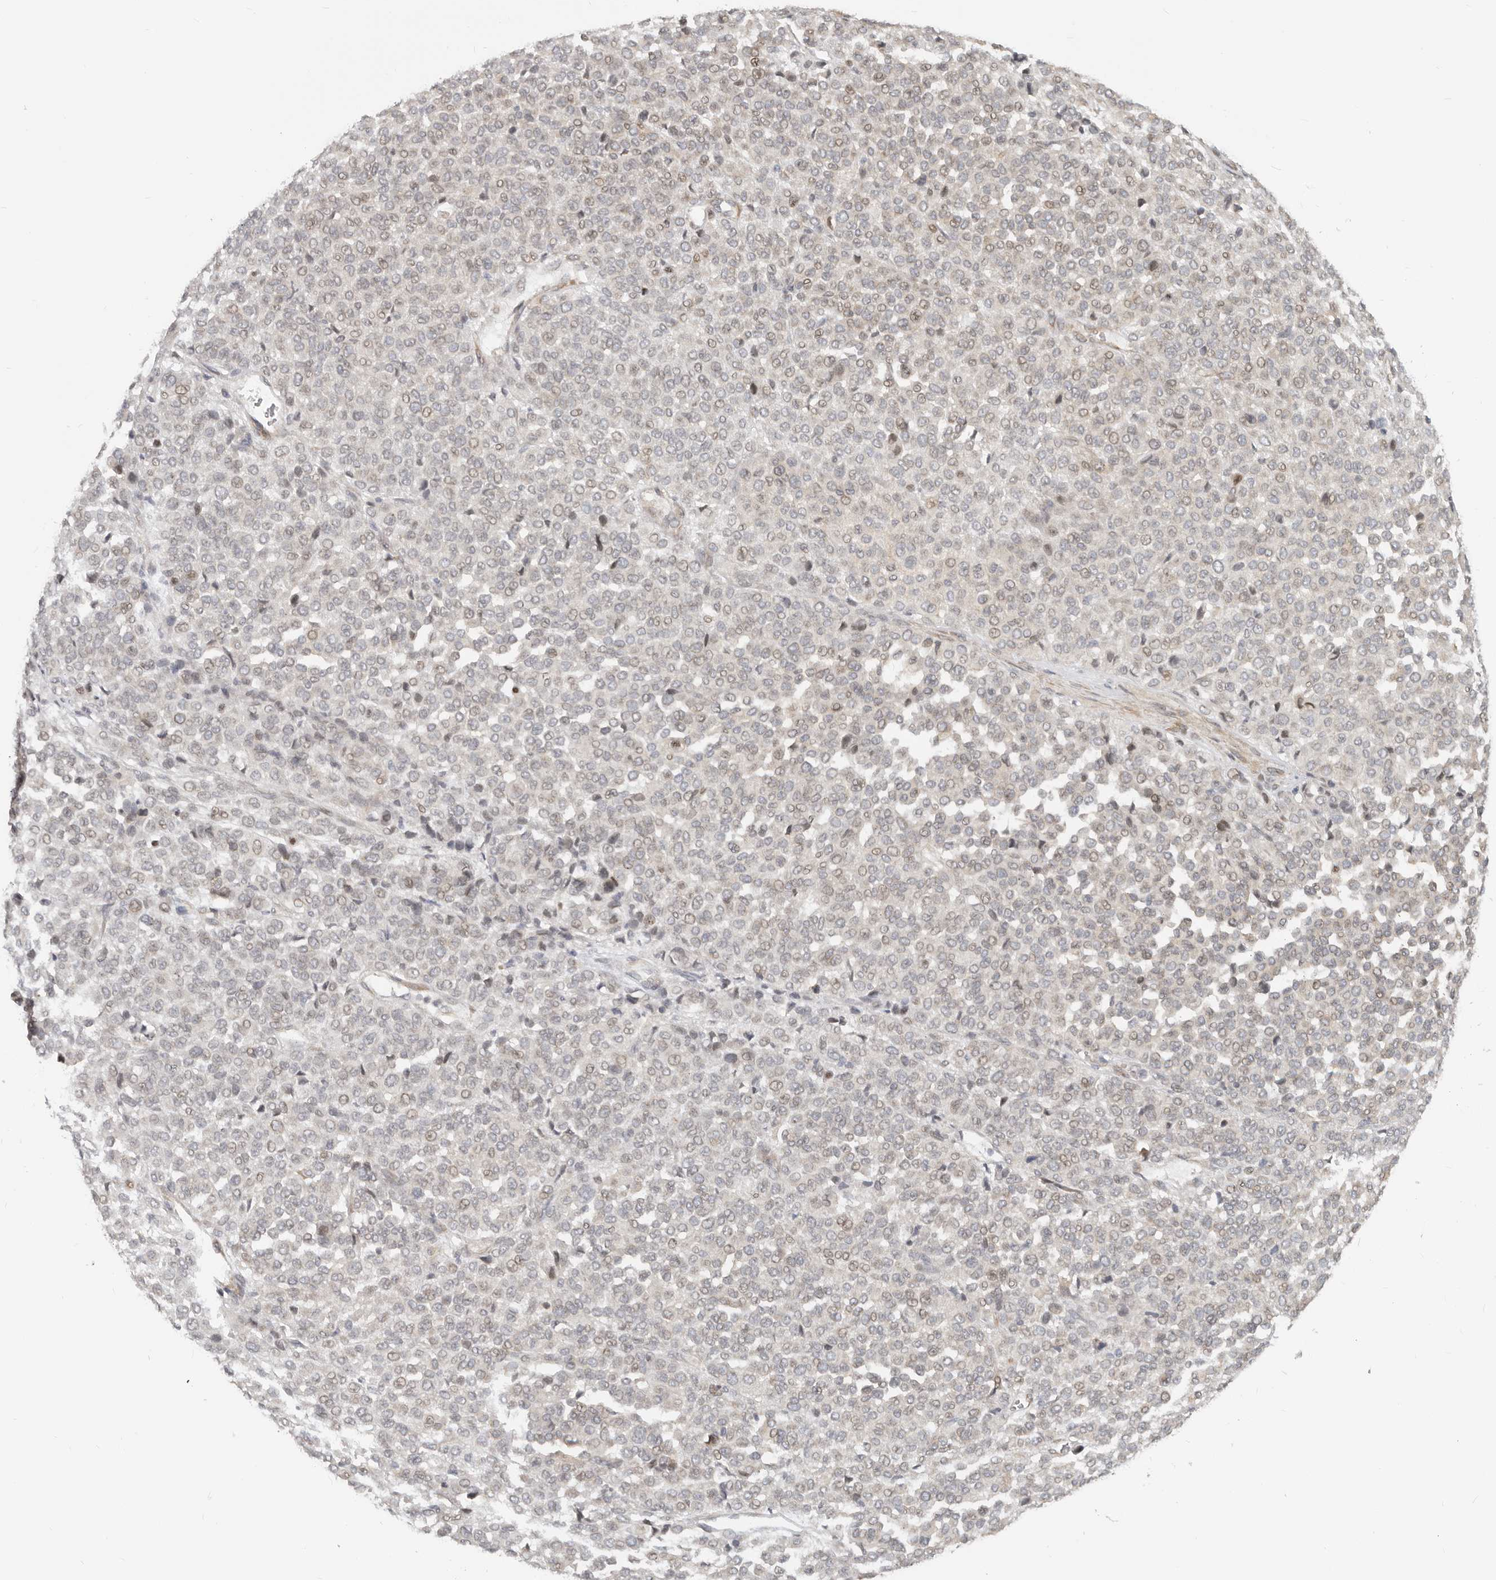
{"staining": {"intensity": "weak", "quantity": "<25%", "location": "cytoplasmic/membranous"}, "tissue": "melanoma", "cell_type": "Tumor cells", "image_type": "cancer", "snomed": [{"axis": "morphology", "description": "Malignant melanoma, Metastatic site"}, {"axis": "topography", "description": "Pancreas"}], "caption": "Immunohistochemistry micrograph of human melanoma stained for a protein (brown), which reveals no staining in tumor cells. (Stains: DAB IHC with hematoxylin counter stain, Microscopy: brightfield microscopy at high magnification).", "gene": "NUP153", "patient": {"sex": "female", "age": 30}}